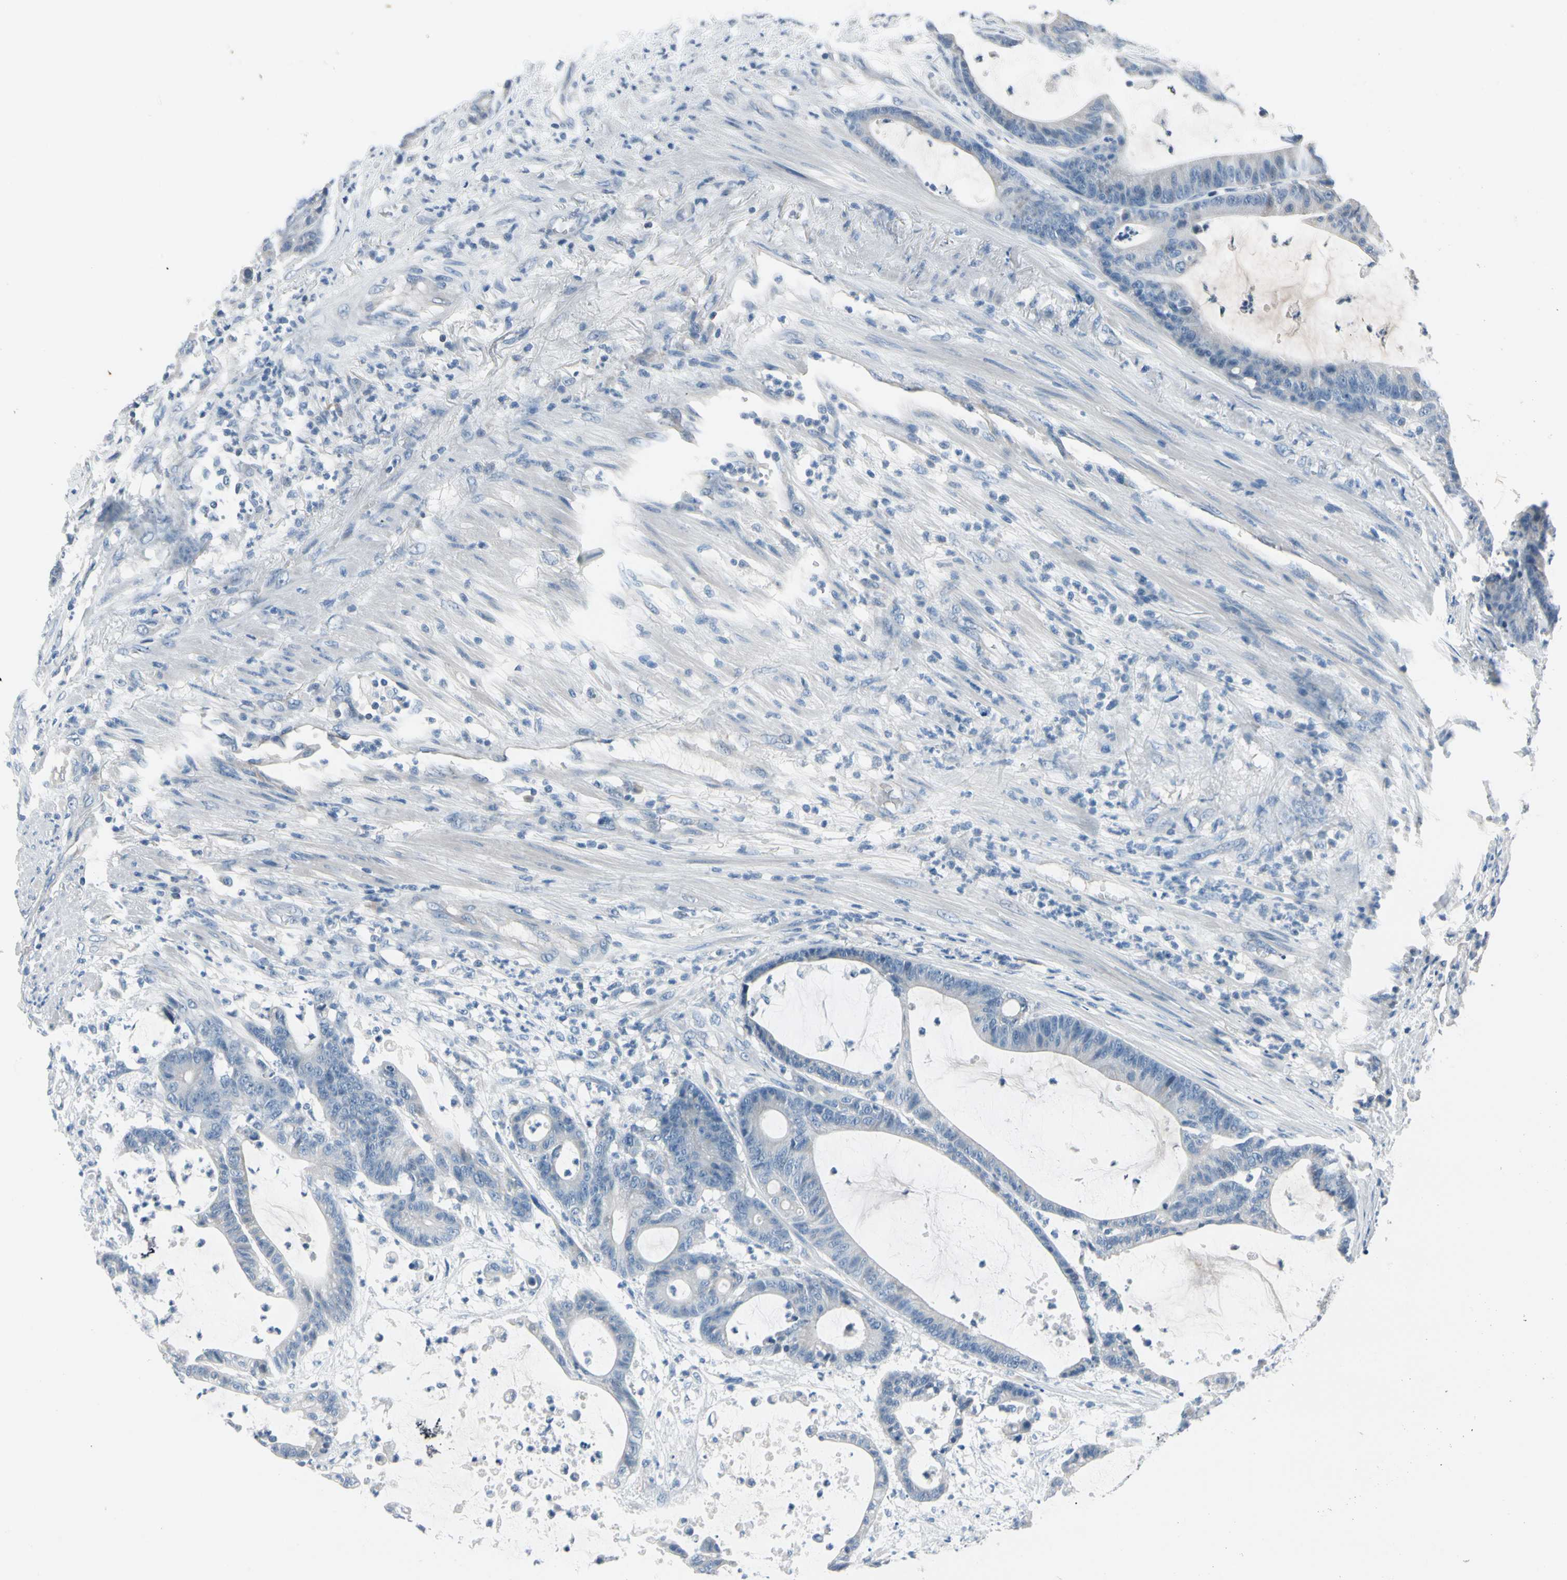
{"staining": {"intensity": "negative", "quantity": "none", "location": "none"}, "tissue": "colorectal cancer", "cell_type": "Tumor cells", "image_type": "cancer", "snomed": [{"axis": "morphology", "description": "Adenocarcinoma, NOS"}, {"axis": "topography", "description": "Colon"}], "caption": "Colorectal cancer (adenocarcinoma) was stained to show a protein in brown. There is no significant expression in tumor cells.", "gene": "PGR", "patient": {"sex": "female", "age": 84}}